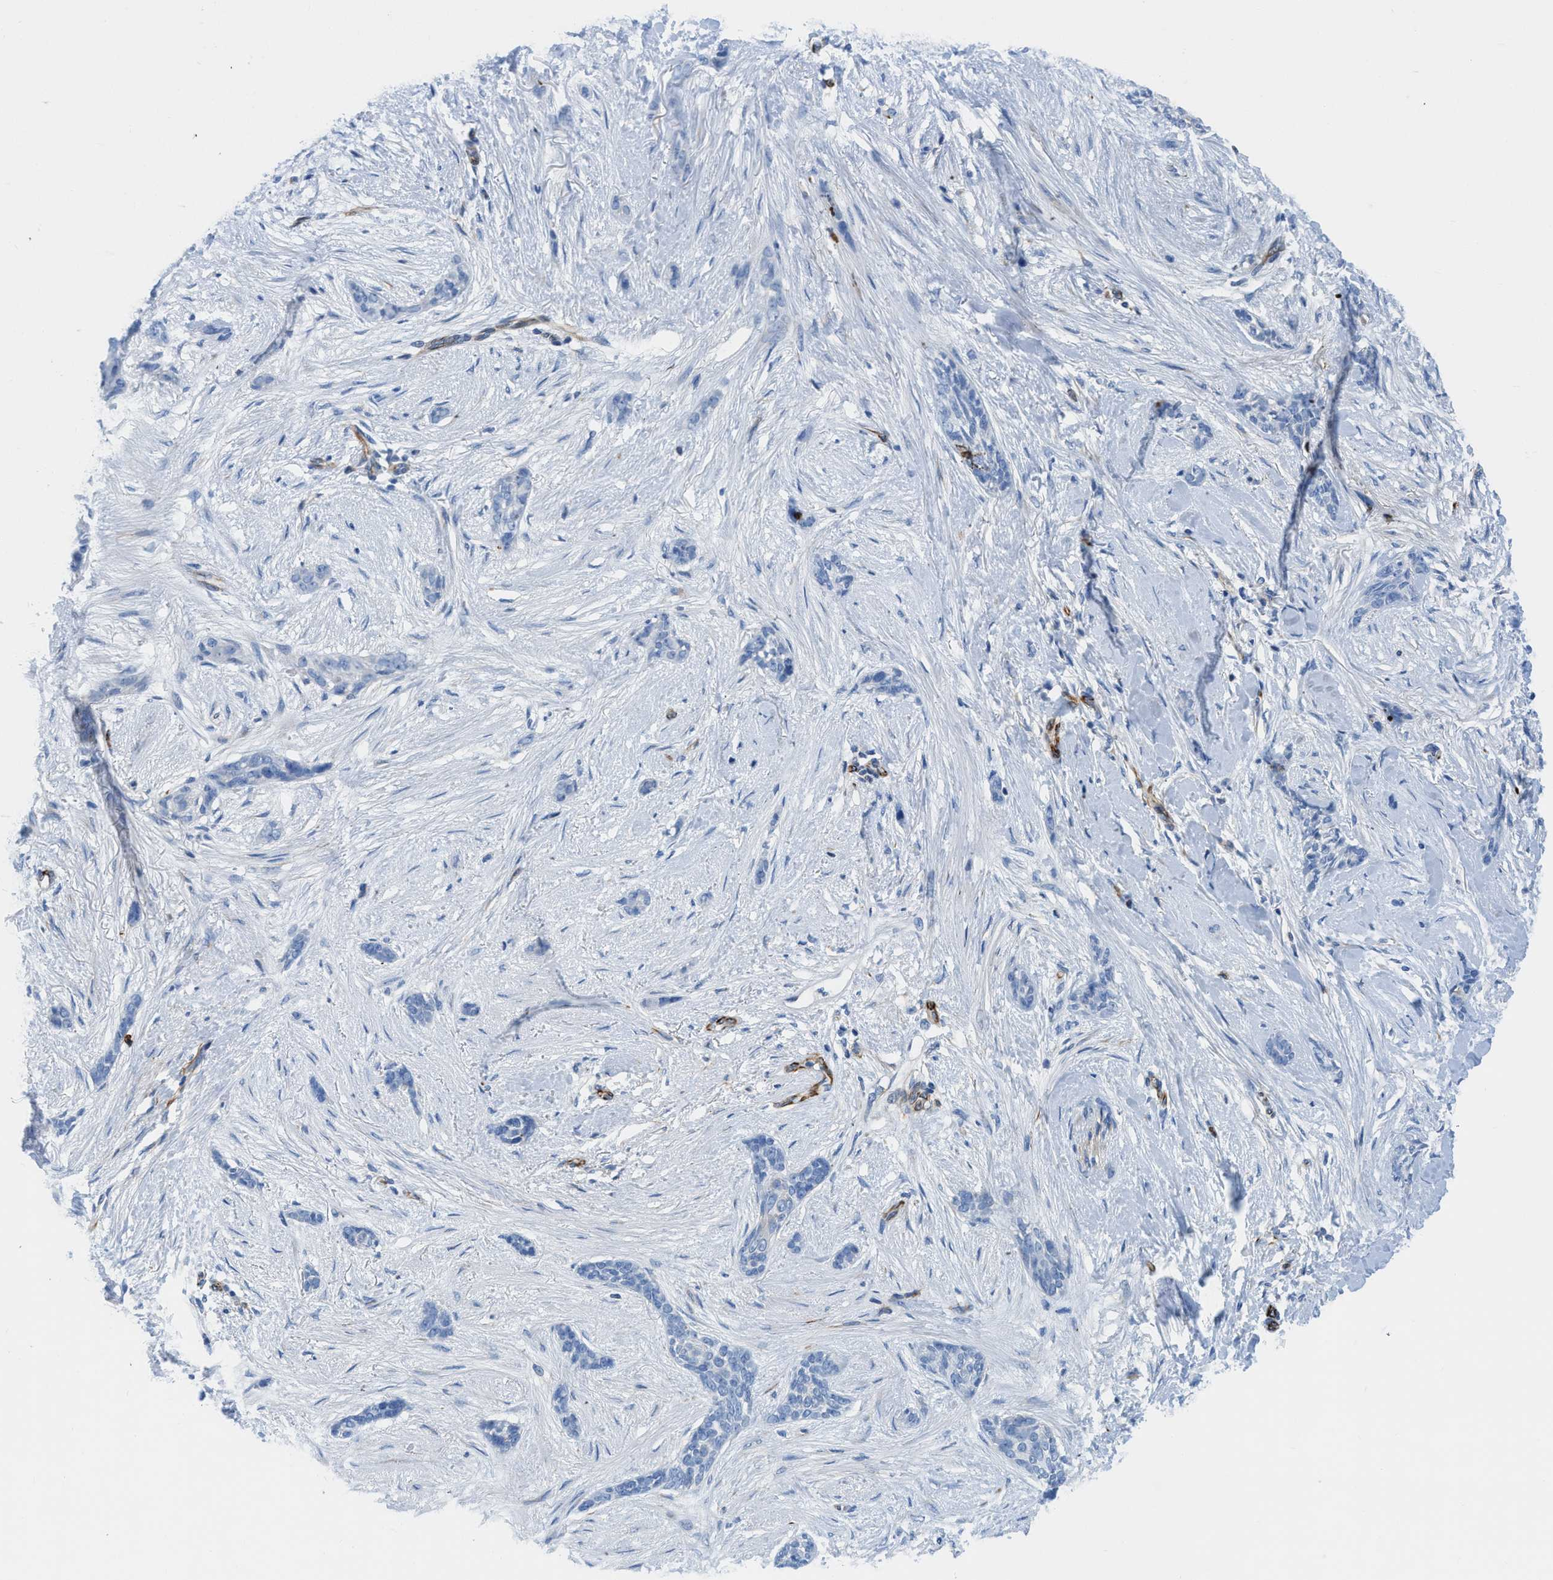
{"staining": {"intensity": "negative", "quantity": "none", "location": "none"}, "tissue": "skin cancer", "cell_type": "Tumor cells", "image_type": "cancer", "snomed": [{"axis": "morphology", "description": "Basal cell carcinoma"}, {"axis": "morphology", "description": "Adnexal tumor, benign"}, {"axis": "topography", "description": "Skin"}], "caption": "Tumor cells are negative for protein expression in human skin cancer (benign adnexal tumor). (Immunohistochemistry (ihc), brightfield microscopy, high magnification).", "gene": "XCR1", "patient": {"sex": "female", "age": 42}}